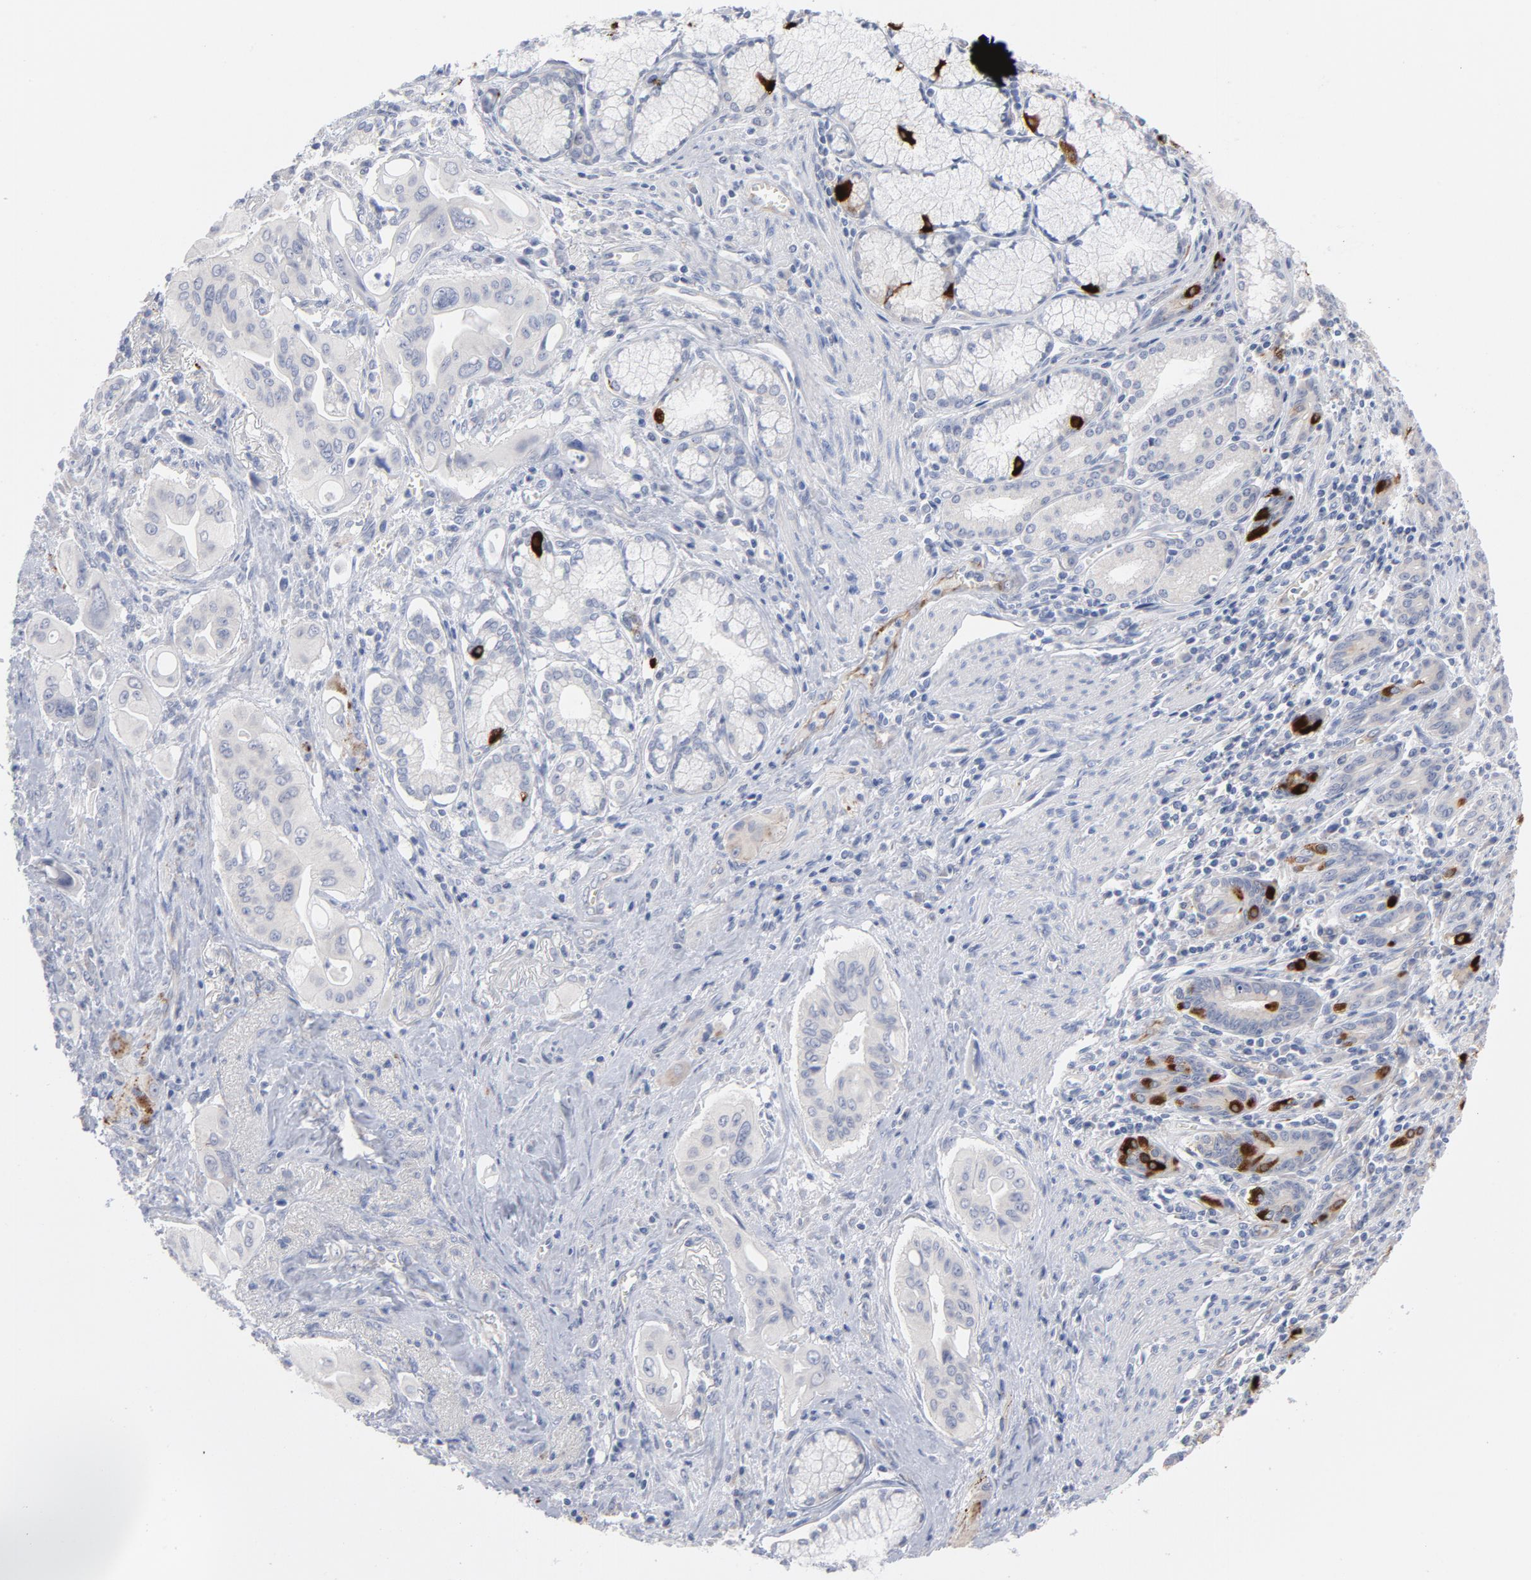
{"staining": {"intensity": "weak", "quantity": "<25%", "location": "cytoplasmic/membranous"}, "tissue": "pancreatic cancer", "cell_type": "Tumor cells", "image_type": "cancer", "snomed": [{"axis": "morphology", "description": "Adenocarcinoma, NOS"}, {"axis": "topography", "description": "Pancreas"}], "caption": "IHC histopathology image of neoplastic tissue: human pancreatic adenocarcinoma stained with DAB (3,3'-diaminobenzidine) exhibits no significant protein staining in tumor cells.", "gene": "CPE", "patient": {"sex": "male", "age": 77}}